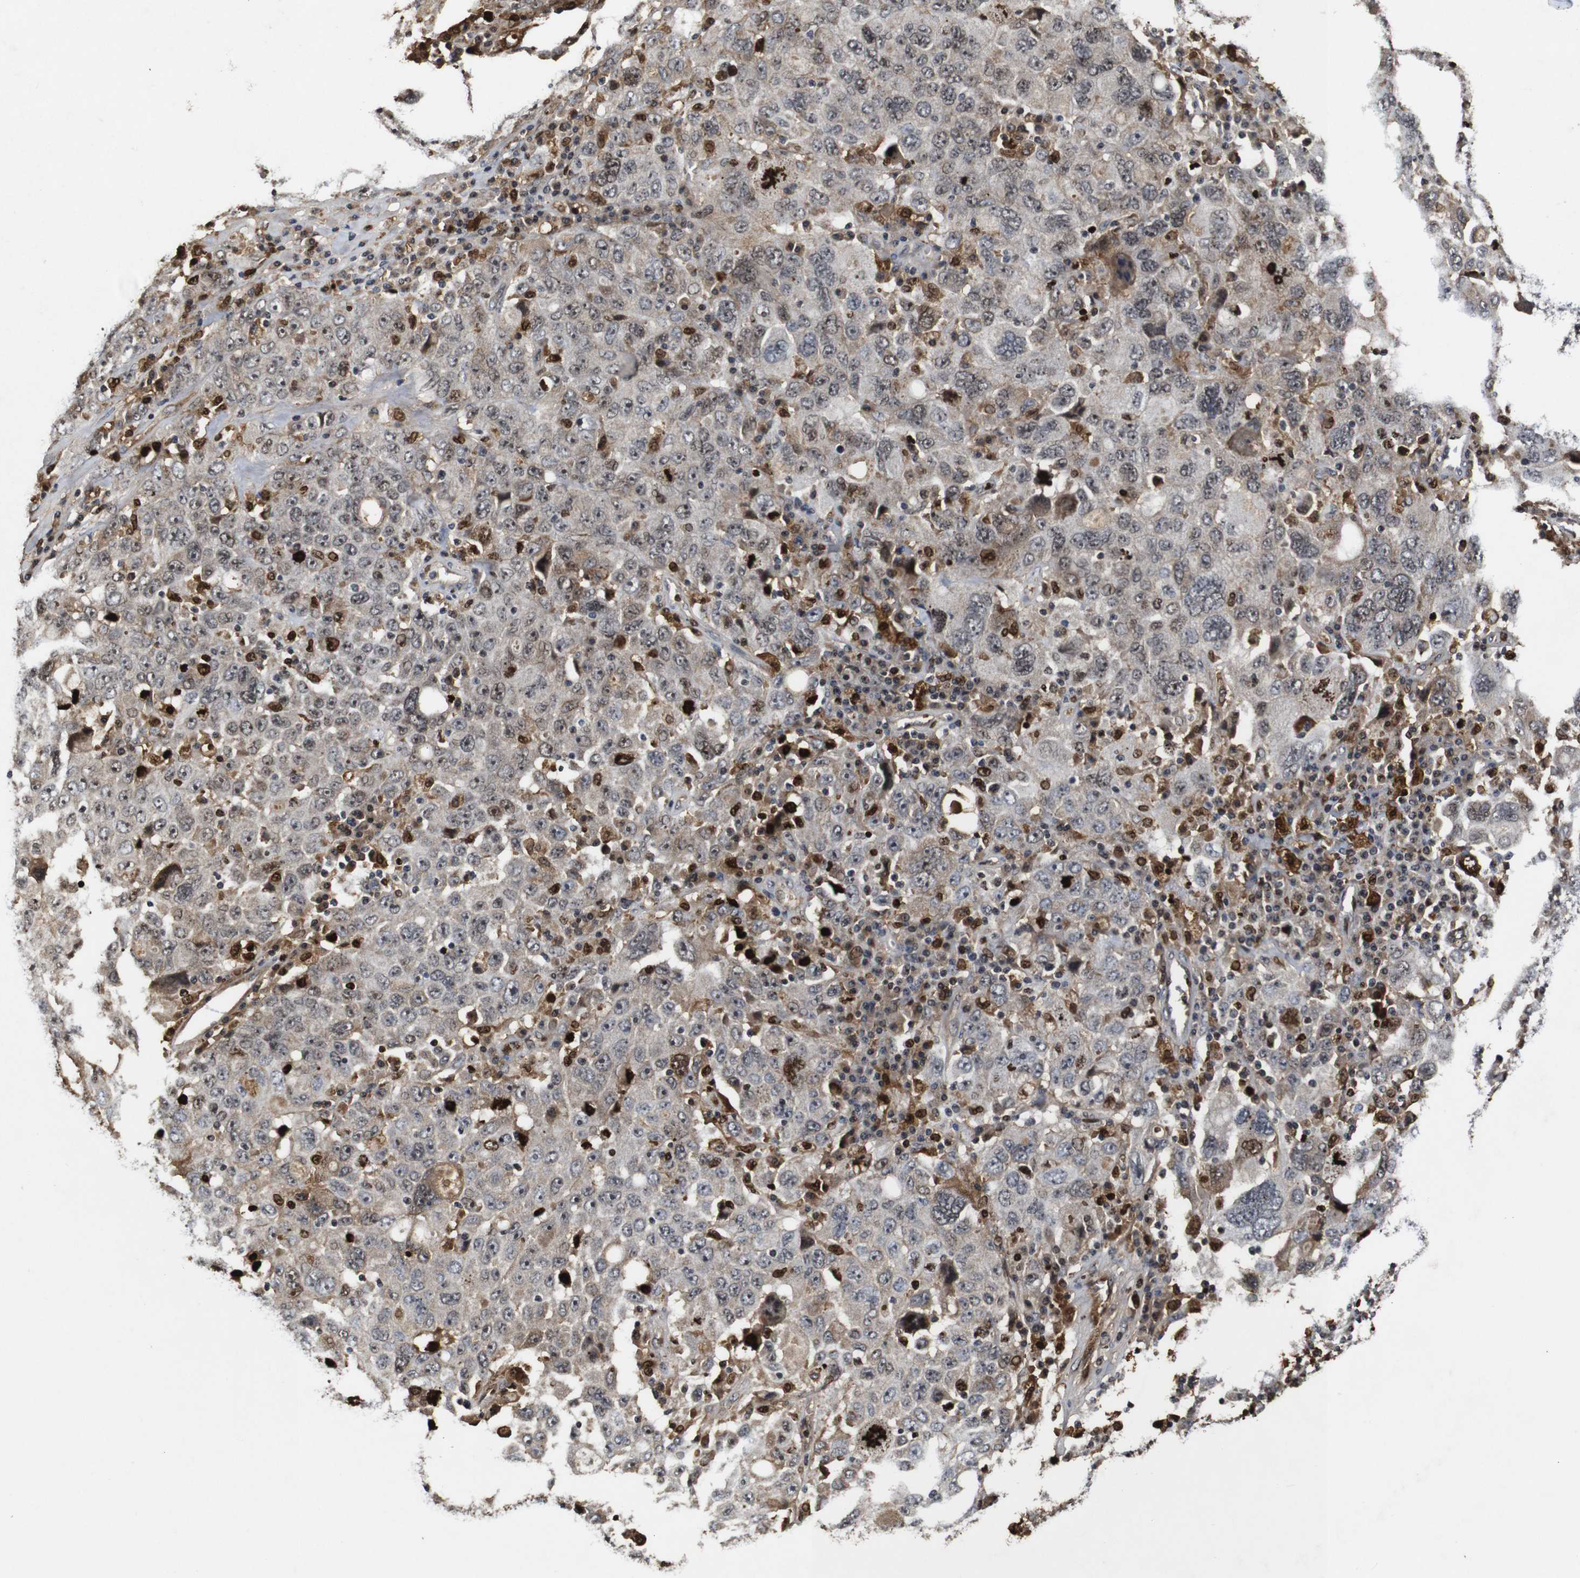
{"staining": {"intensity": "weak", "quantity": "25%-75%", "location": "cytoplasmic/membranous,nuclear"}, "tissue": "ovarian cancer", "cell_type": "Tumor cells", "image_type": "cancer", "snomed": [{"axis": "morphology", "description": "Carcinoma, endometroid"}, {"axis": "topography", "description": "Ovary"}], "caption": "Weak cytoplasmic/membranous and nuclear positivity is identified in approximately 25%-75% of tumor cells in endometroid carcinoma (ovarian).", "gene": "MYC", "patient": {"sex": "female", "age": 62}}